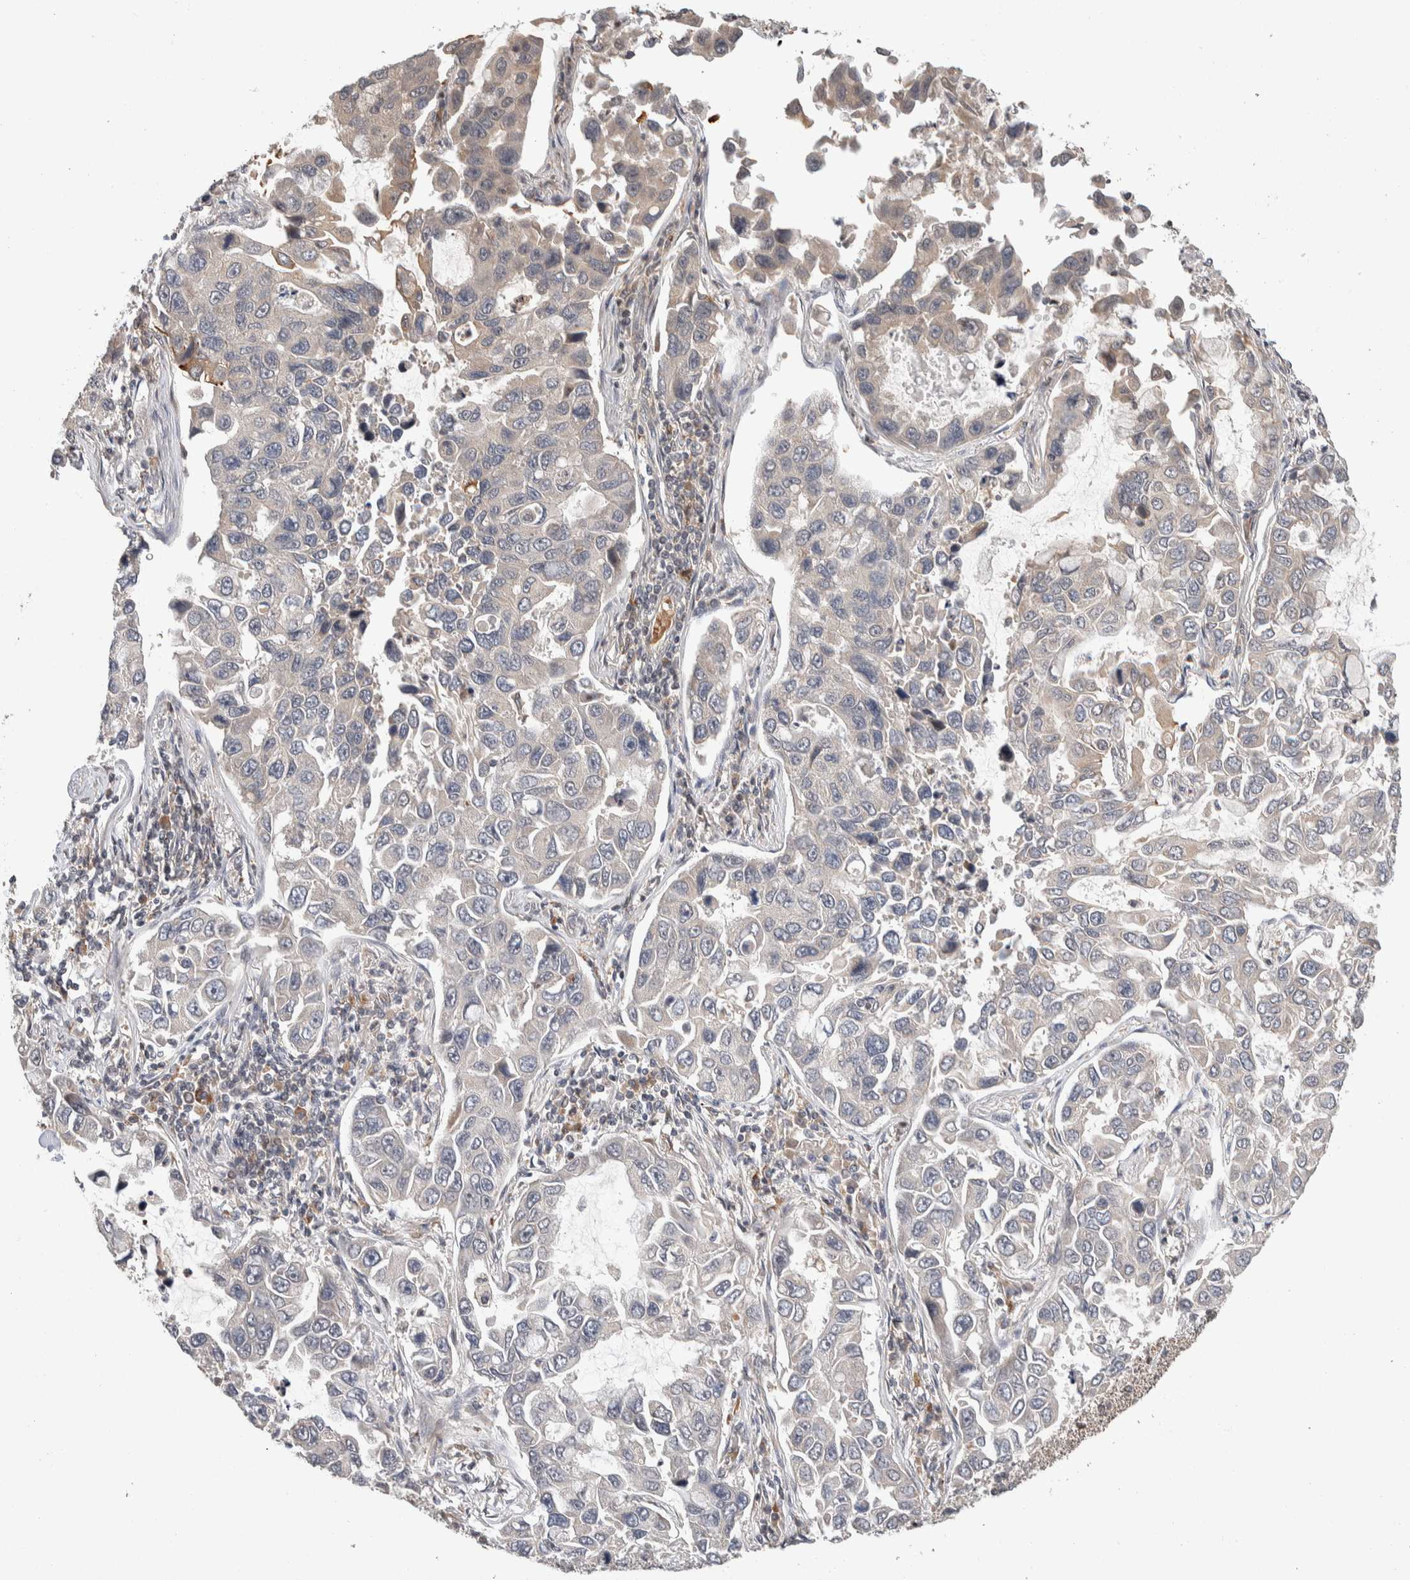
{"staining": {"intensity": "weak", "quantity": "<25%", "location": "cytoplasmic/membranous"}, "tissue": "lung cancer", "cell_type": "Tumor cells", "image_type": "cancer", "snomed": [{"axis": "morphology", "description": "Adenocarcinoma, NOS"}, {"axis": "topography", "description": "Lung"}], "caption": "Immunohistochemical staining of human lung cancer (adenocarcinoma) exhibits no significant staining in tumor cells.", "gene": "KCNK1", "patient": {"sex": "male", "age": 64}}